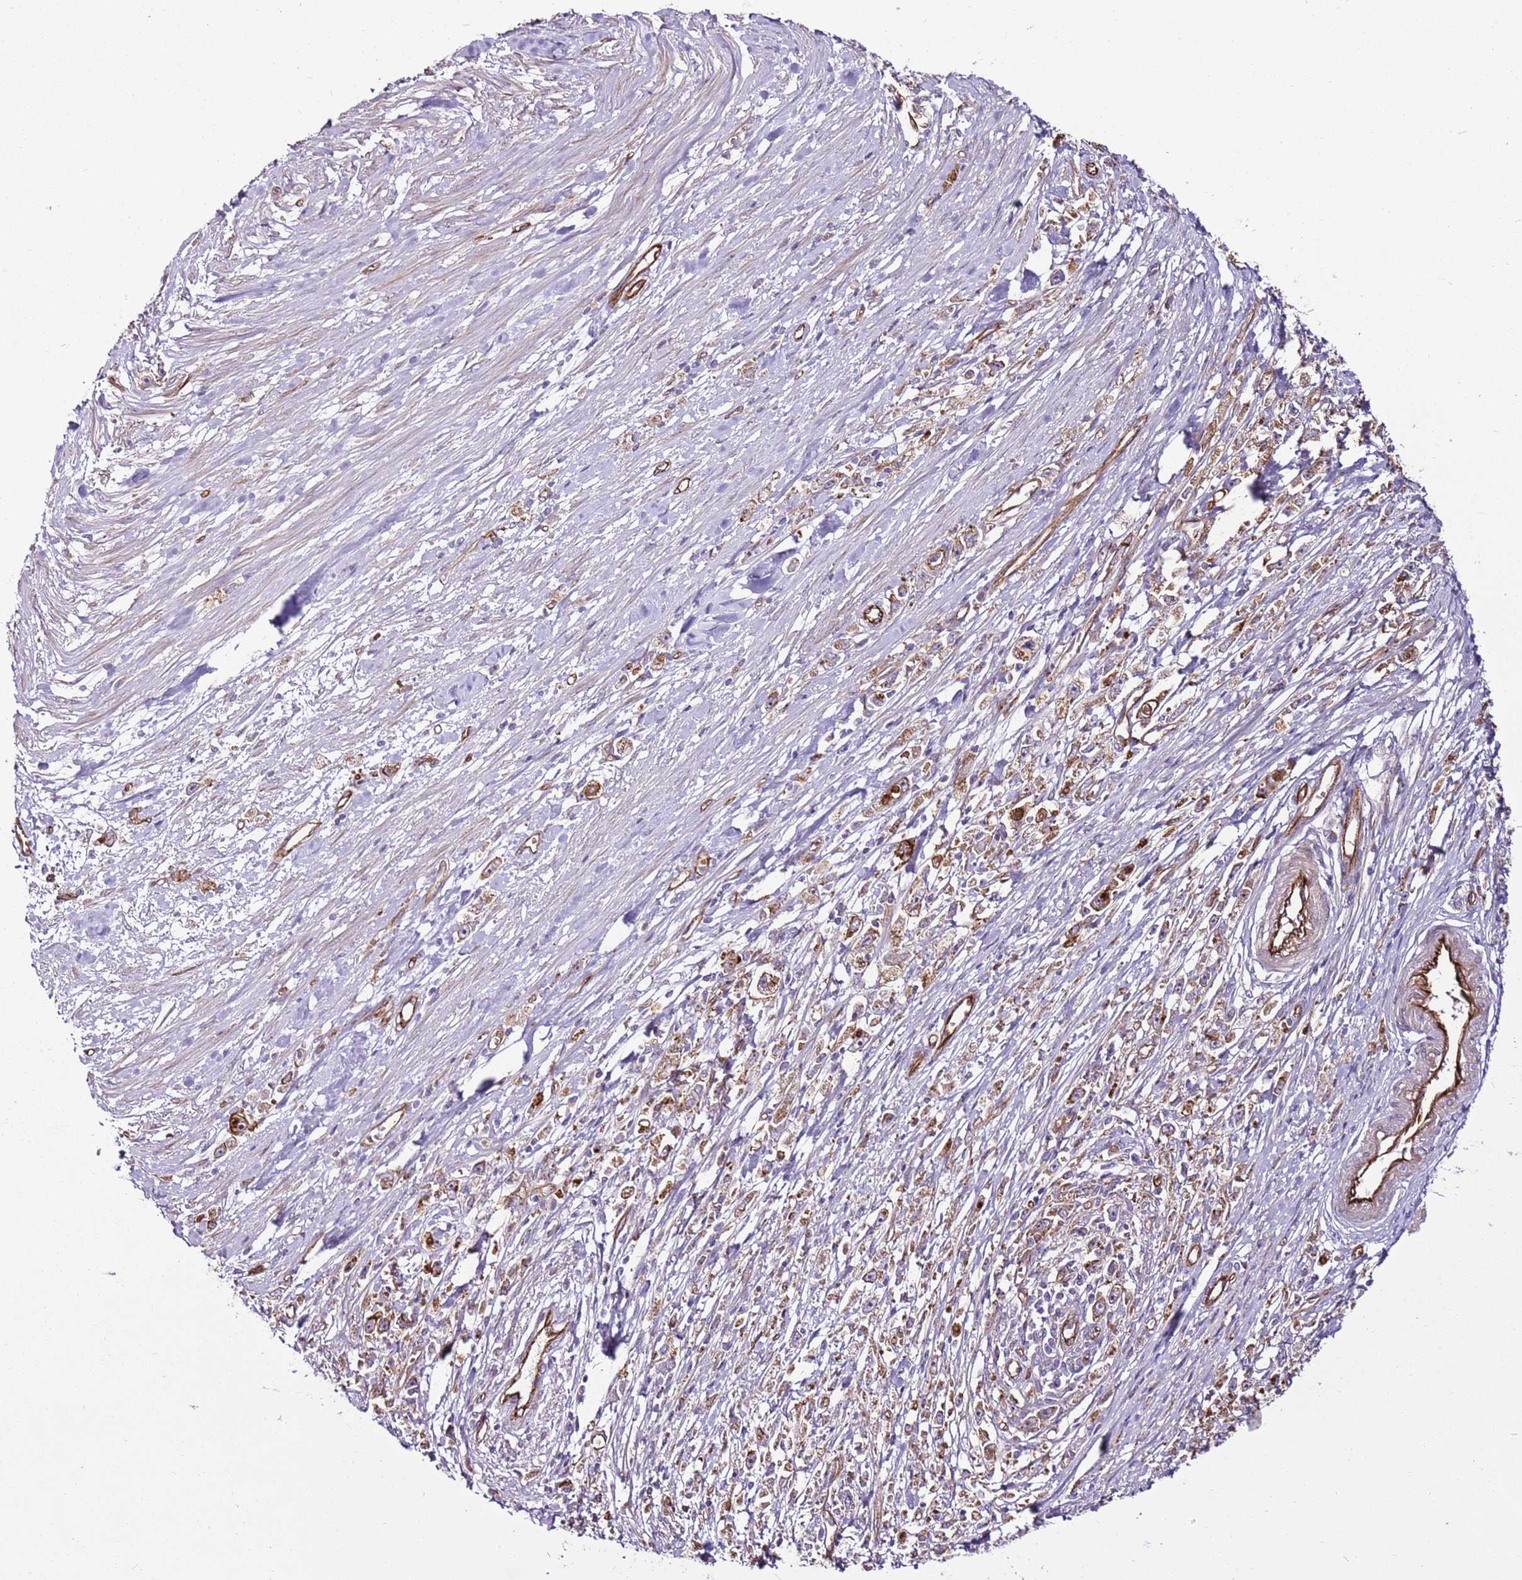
{"staining": {"intensity": "weak", "quantity": ">75%", "location": "cytoplasmic/membranous"}, "tissue": "stomach cancer", "cell_type": "Tumor cells", "image_type": "cancer", "snomed": [{"axis": "morphology", "description": "Adenocarcinoma, NOS"}, {"axis": "topography", "description": "Stomach"}], "caption": "Immunohistochemical staining of stomach cancer (adenocarcinoma) shows weak cytoplasmic/membranous protein positivity in approximately >75% of tumor cells.", "gene": "ZNF827", "patient": {"sex": "female", "age": 59}}